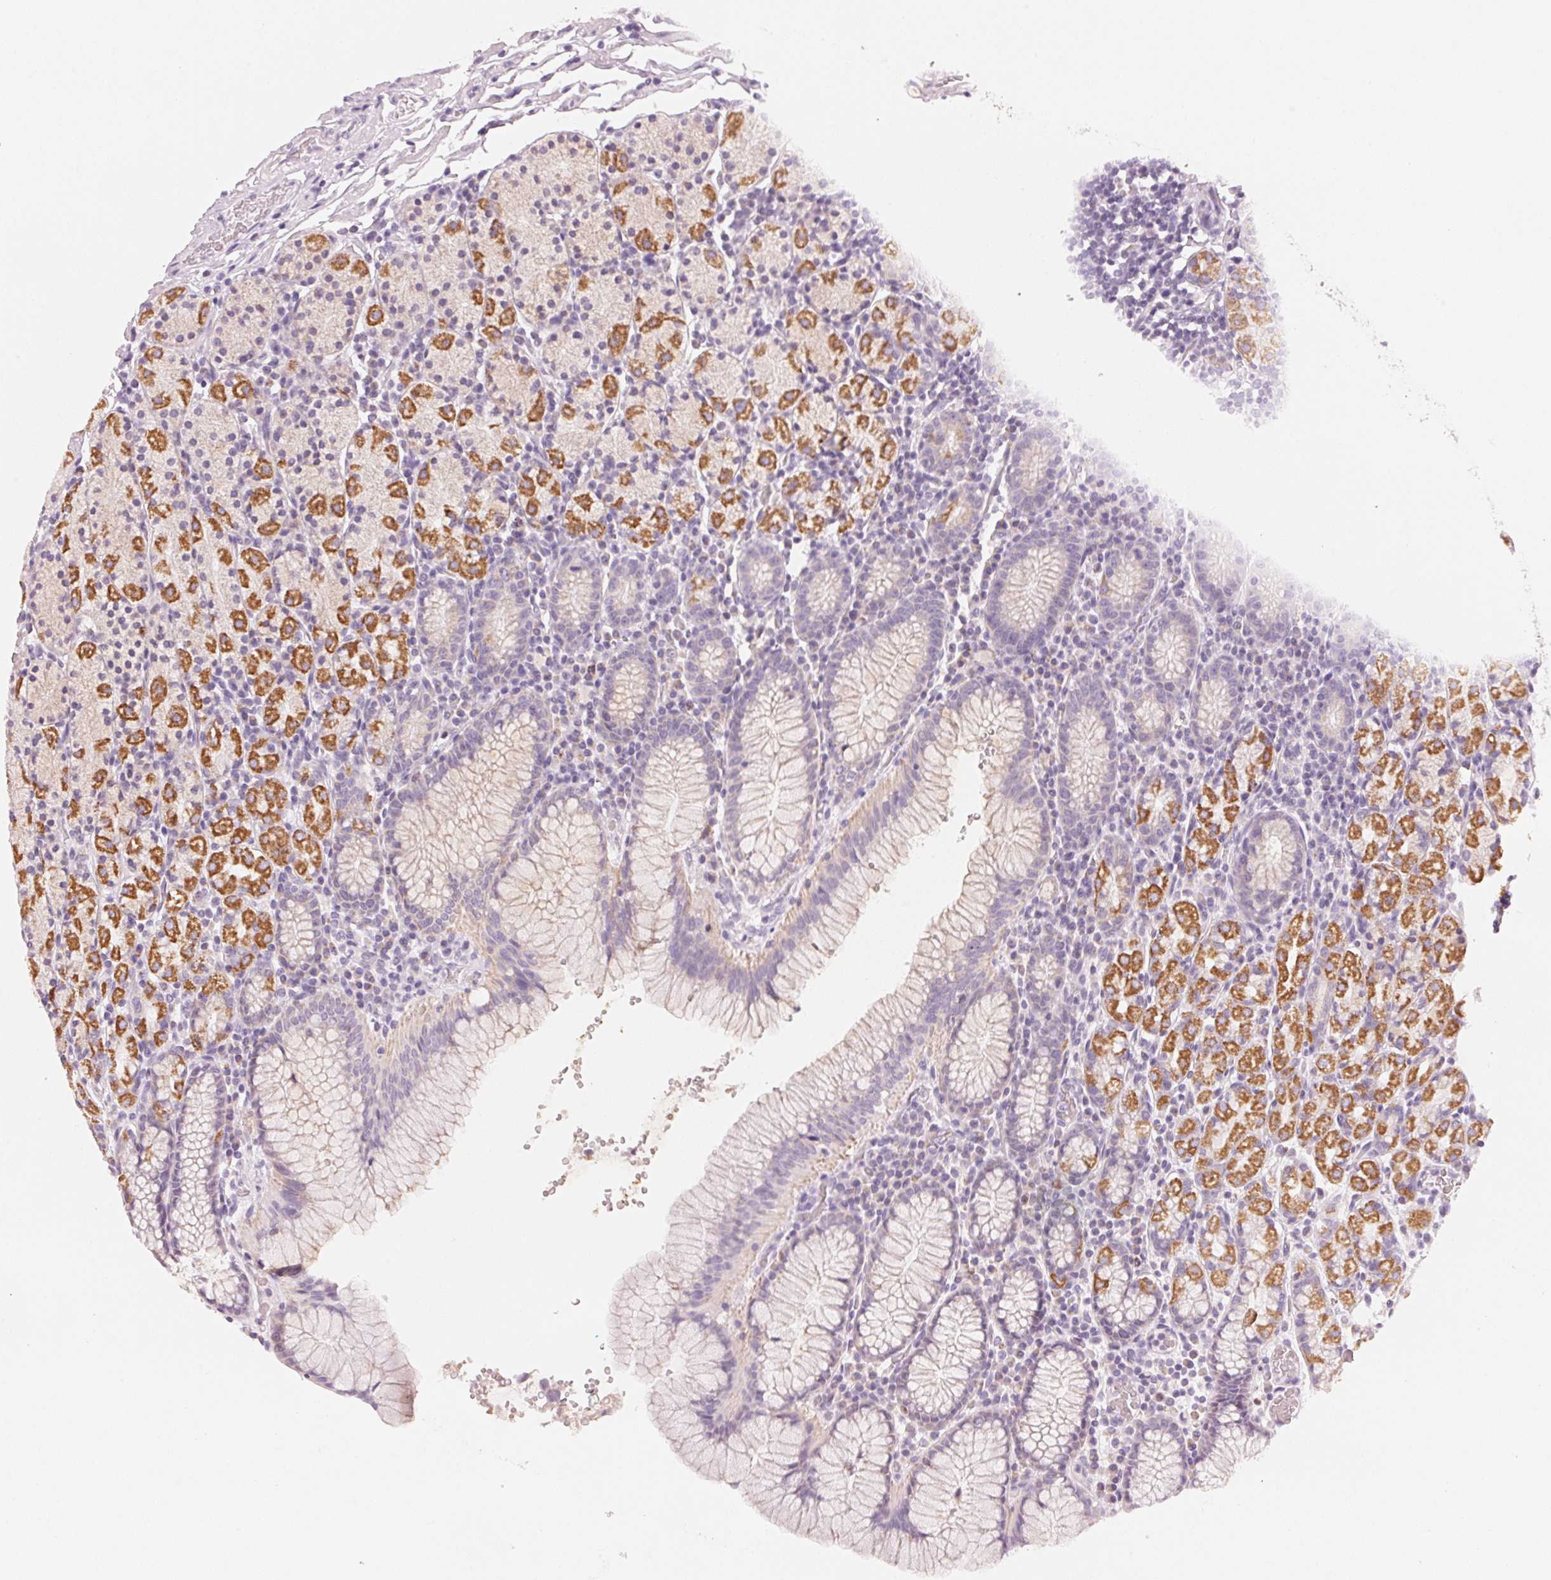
{"staining": {"intensity": "strong", "quantity": "<25%", "location": "cytoplasmic/membranous"}, "tissue": "stomach", "cell_type": "Glandular cells", "image_type": "normal", "snomed": [{"axis": "morphology", "description": "Normal tissue, NOS"}, {"axis": "topography", "description": "Stomach, upper"}, {"axis": "topography", "description": "Stomach"}], "caption": "An image of human stomach stained for a protein exhibits strong cytoplasmic/membranous brown staining in glandular cells. (IHC, brightfield microscopy, high magnification).", "gene": "HOXB13", "patient": {"sex": "male", "age": 62}}